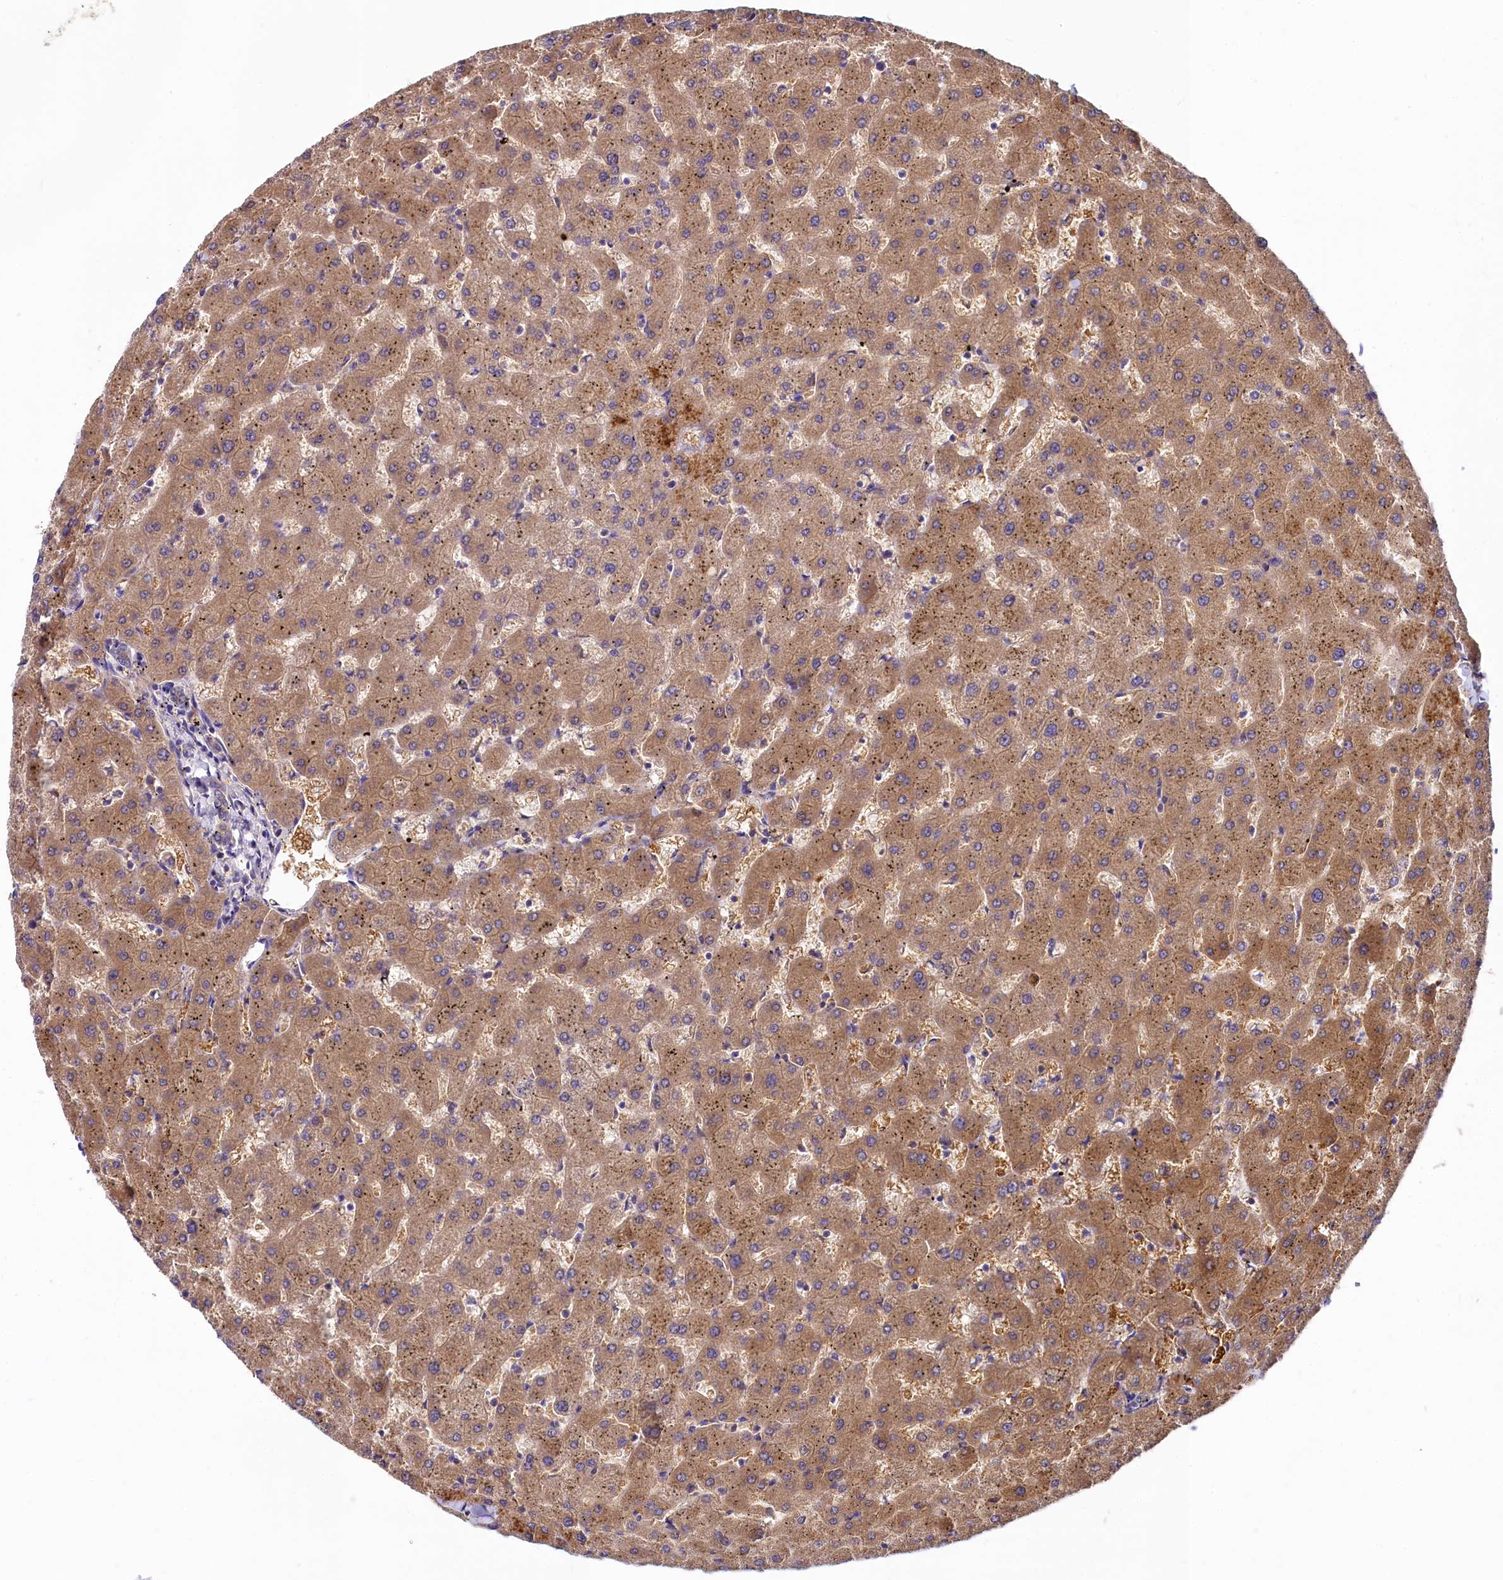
{"staining": {"intensity": "weak", "quantity": ">75%", "location": "cytoplasmic/membranous"}, "tissue": "liver", "cell_type": "Cholangiocytes", "image_type": "normal", "snomed": [{"axis": "morphology", "description": "Normal tissue, NOS"}, {"axis": "topography", "description": "Liver"}], "caption": "A brown stain labels weak cytoplasmic/membranous staining of a protein in cholangiocytes of normal human liver. (DAB IHC with brightfield microscopy, high magnification).", "gene": "QARS1", "patient": {"sex": "female", "age": 63}}